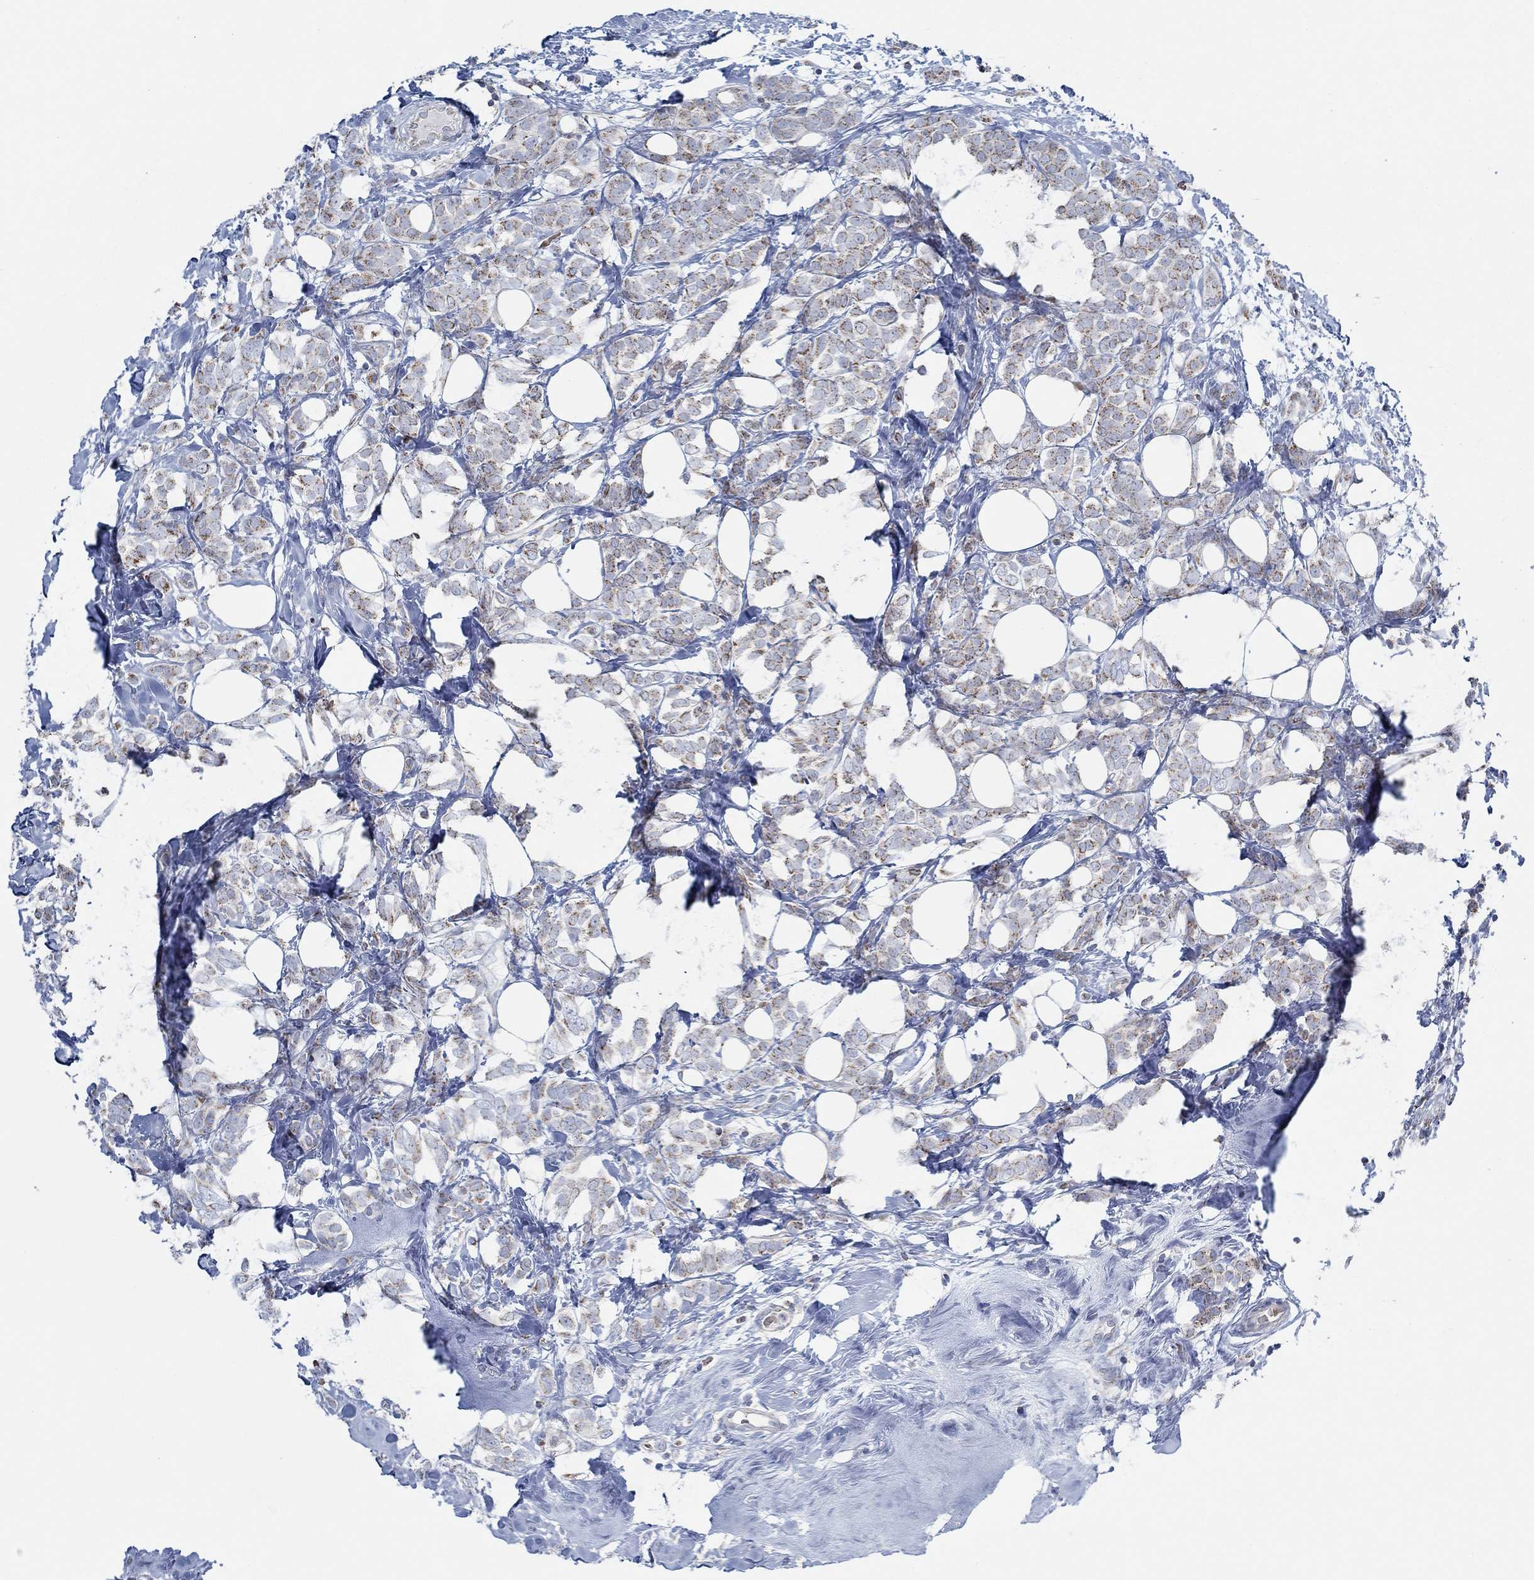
{"staining": {"intensity": "moderate", "quantity": "25%-75%", "location": "cytoplasmic/membranous"}, "tissue": "breast cancer", "cell_type": "Tumor cells", "image_type": "cancer", "snomed": [{"axis": "morphology", "description": "Lobular carcinoma"}, {"axis": "topography", "description": "Breast"}], "caption": "IHC (DAB (3,3'-diaminobenzidine)) staining of breast cancer (lobular carcinoma) reveals moderate cytoplasmic/membranous protein expression in about 25%-75% of tumor cells. Using DAB (brown) and hematoxylin (blue) stains, captured at high magnification using brightfield microscopy.", "gene": "GLOD5", "patient": {"sex": "female", "age": 49}}